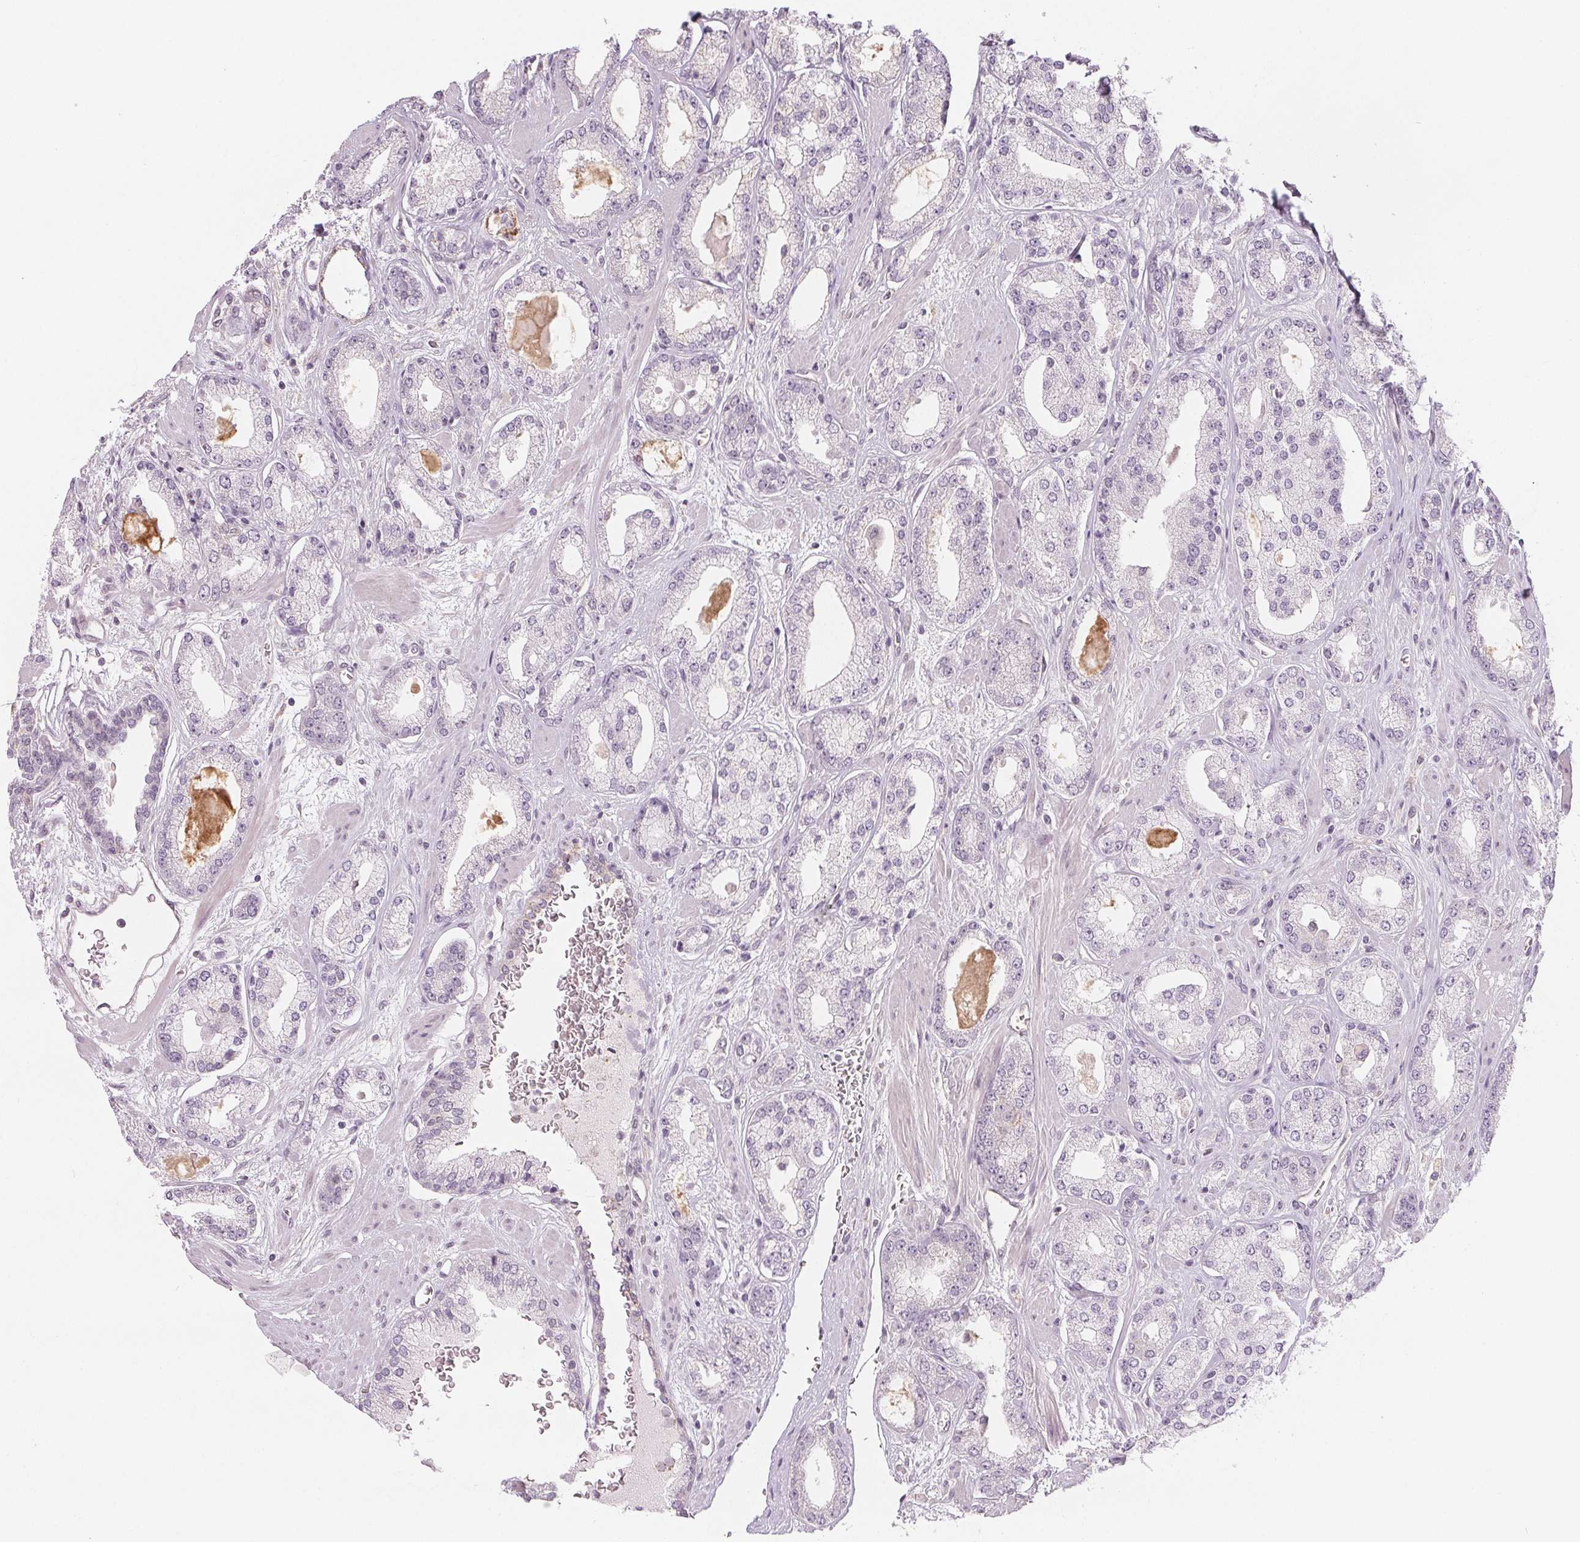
{"staining": {"intensity": "negative", "quantity": "none", "location": "none"}, "tissue": "prostate cancer", "cell_type": "Tumor cells", "image_type": "cancer", "snomed": [{"axis": "morphology", "description": "Adenocarcinoma, High grade"}, {"axis": "topography", "description": "Prostate"}], "caption": "This is an immunohistochemistry (IHC) photomicrograph of prostate cancer. There is no expression in tumor cells.", "gene": "CFC1", "patient": {"sex": "male", "age": 64}}